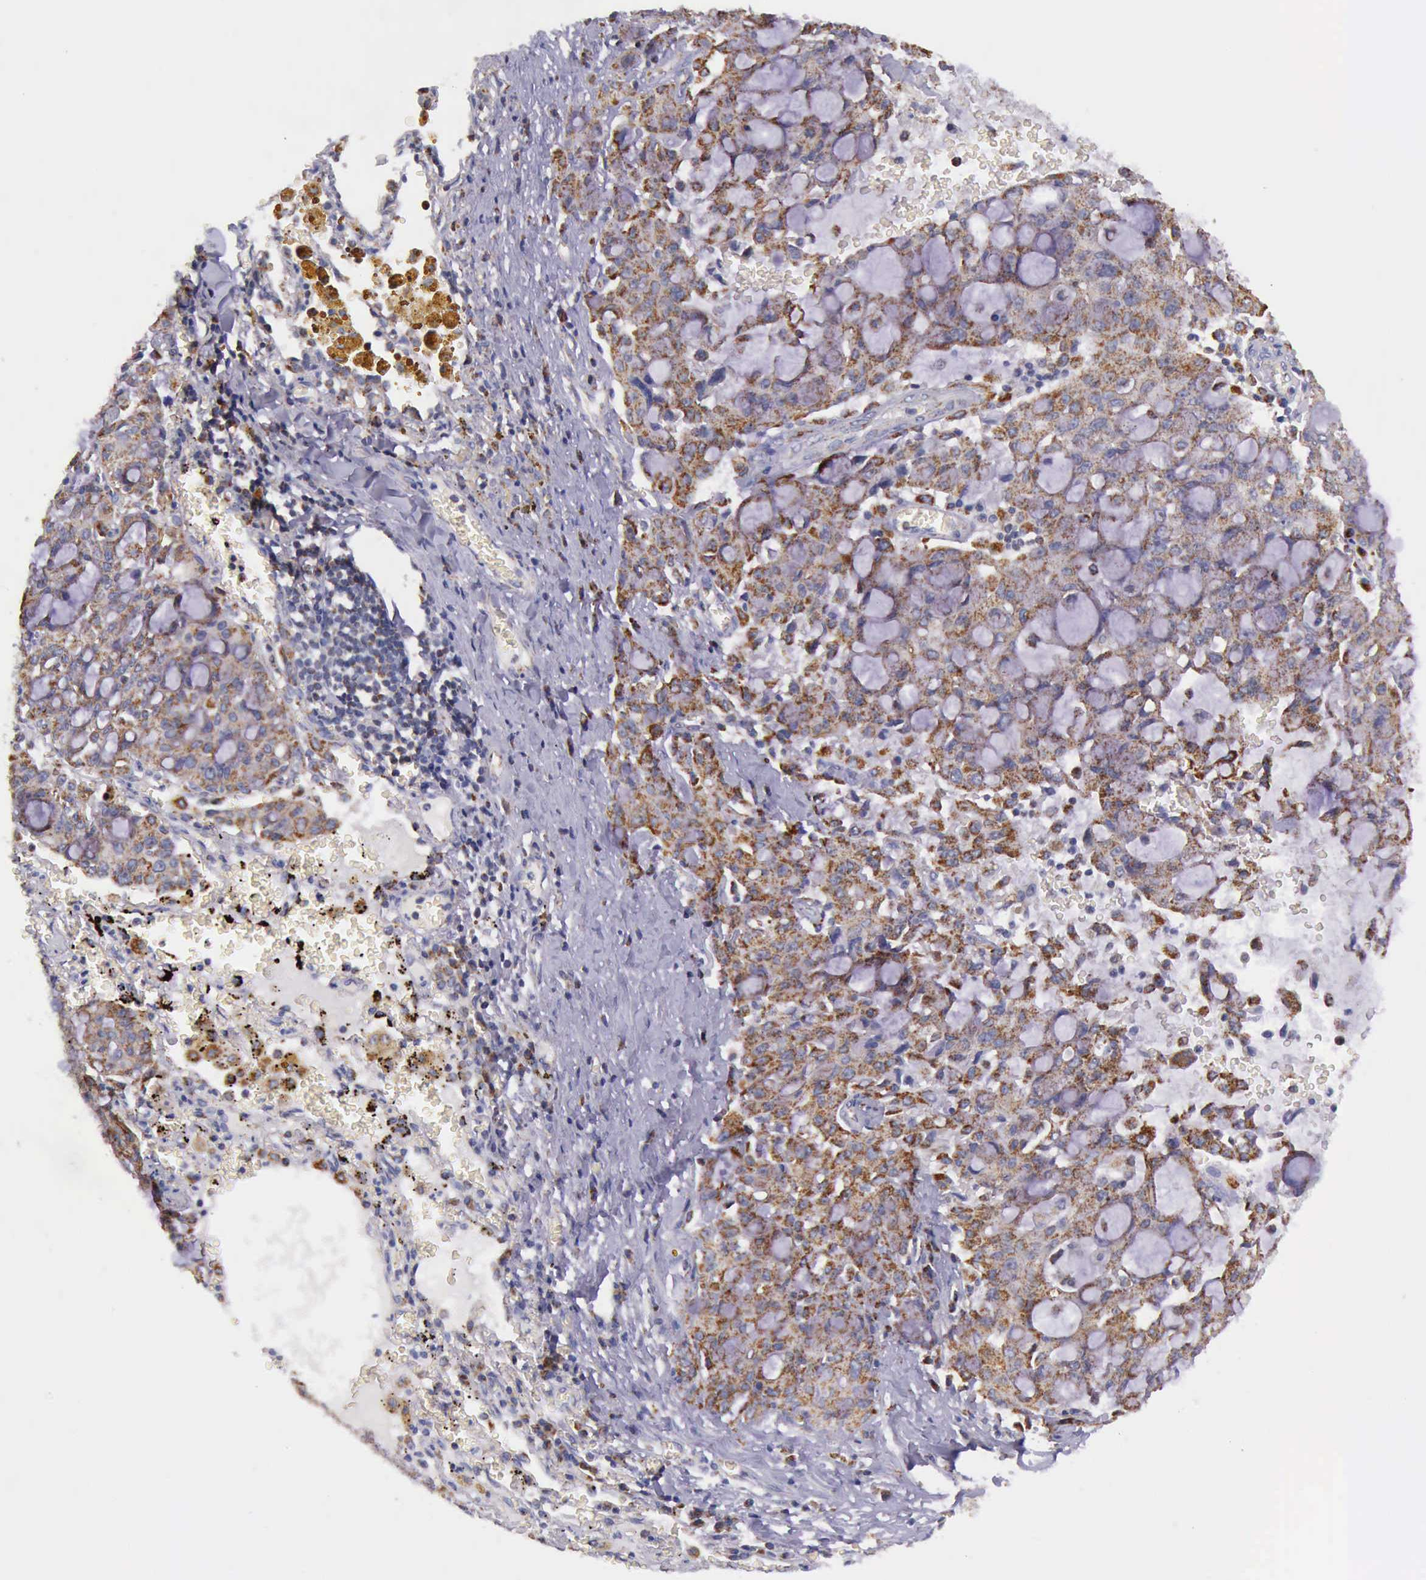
{"staining": {"intensity": "moderate", "quantity": ">75%", "location": "cytoplasmic/membranous"}, "tissue": "lung cancer", "cell_type": "Tumor cells", "image_type": "cancer", "snomed": [{"axis": "morphology", "description": "Adenocarcinoma, NOS"}, {"axis": "topography", "description": "Lung"}], "caption": "Protein expression by IHC reveals moderate cytoplasmic/membranous staining in about >75% of tumor cells in lung adenocarcinoma. (DAB (3,3'-diaminobenzidine) IHC with brightfield microscopy, high magnification).", "gene": "TXN2", "patient": {"sex": "female", "age": 44}}